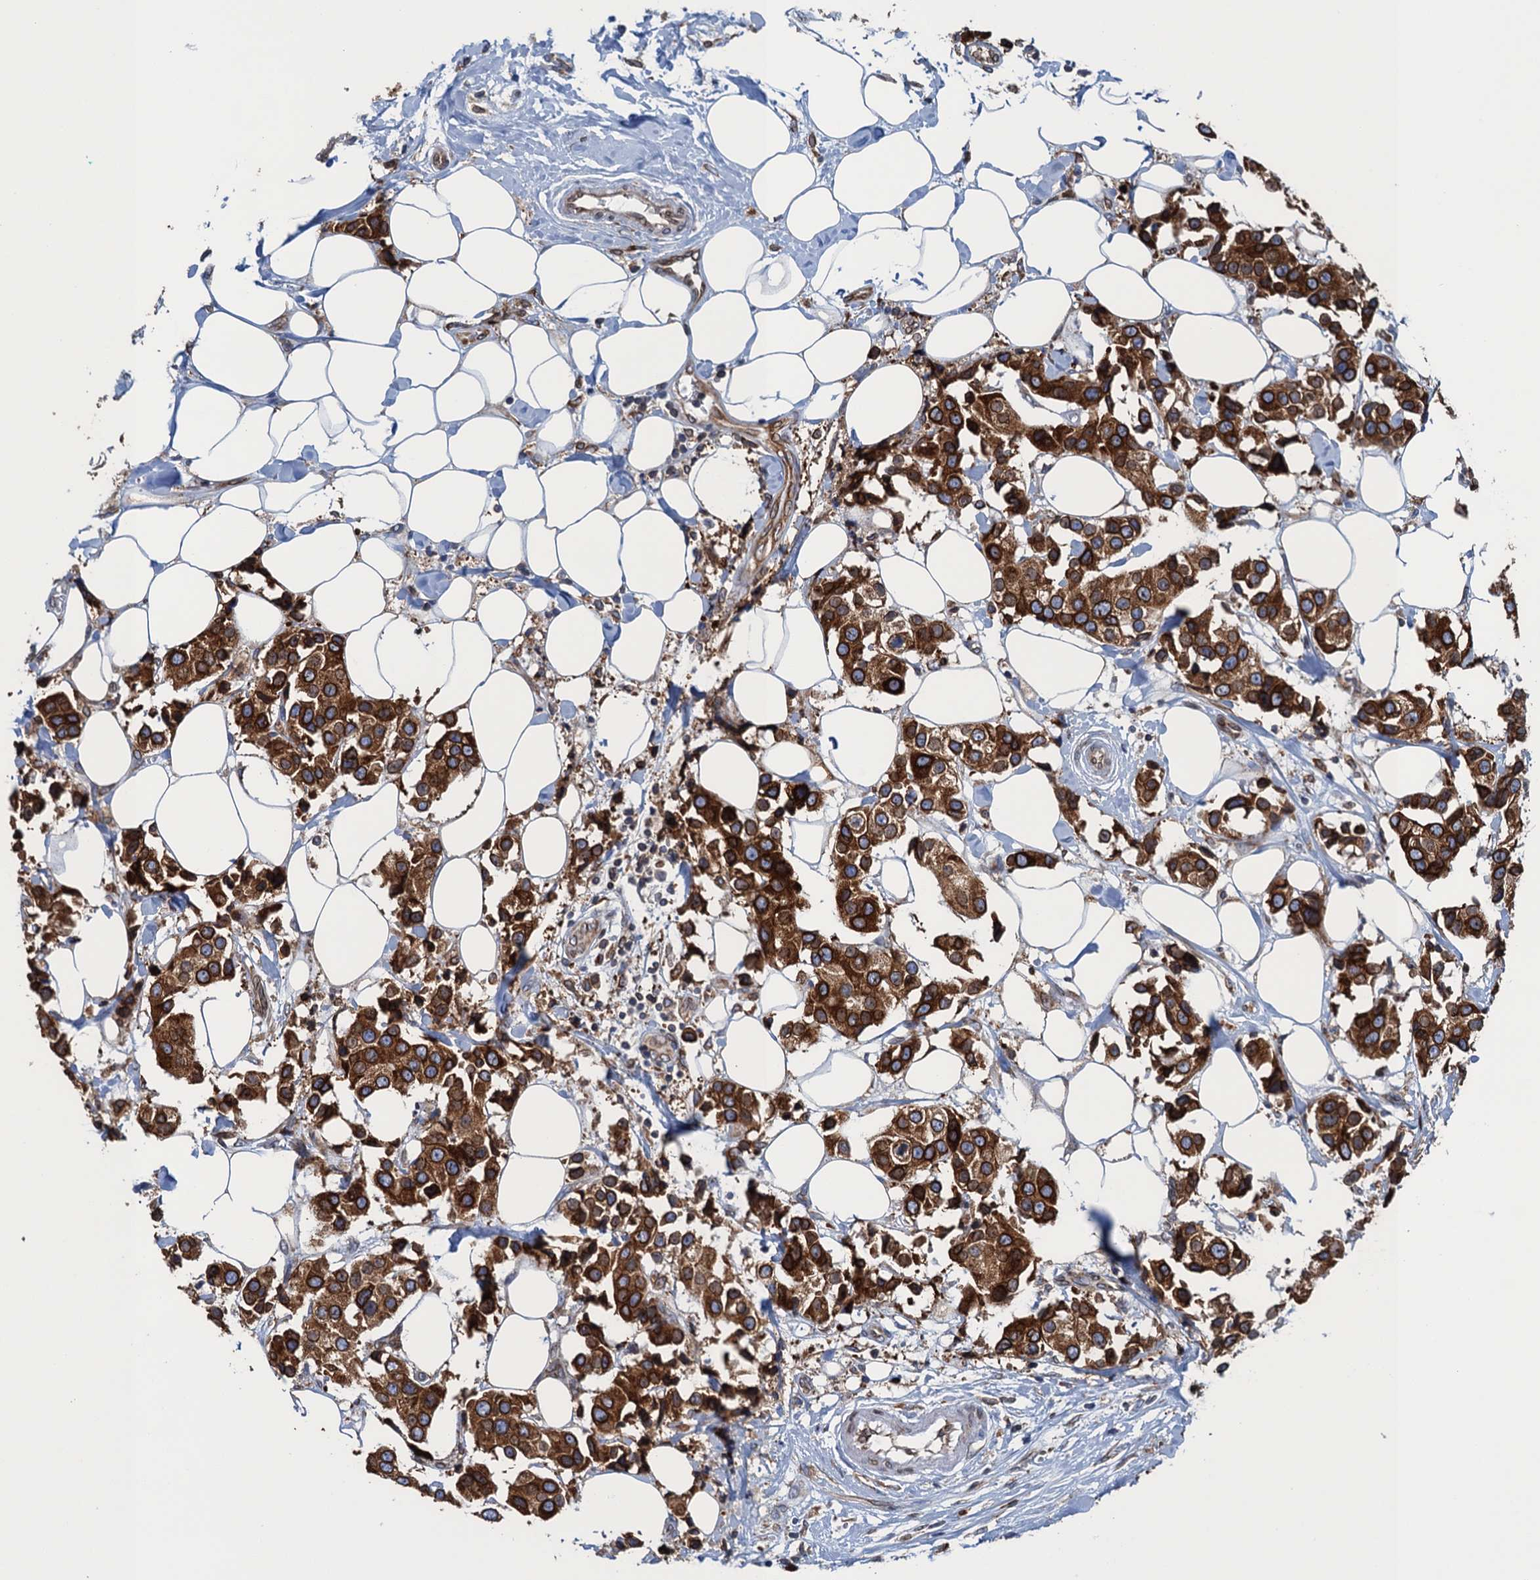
{"staining": {"intensity": "strong", "quantity": ">75%", "location": "cytoplasmic/membranous"}, "tissue": "breast cancer", "cell_type": "Tumor cells", "image_type": "cancer", "snomed": [{"axis": "morphology", "description": "Normal tissue, NOS"}, {"axis": "morphology", "description": "Duct carcinoma"}, {"axis": "topography", "description": "Breast"}], "caption": "Approximately >75% of tumor cells in breast infiltrating ductal carcinoma reveal strong cytoplasmic/membranous protein staining as visualized by brown immunohistochemical staining.", "gene": "TMEM205", "patient": {"sex": "female", "age": 39}}